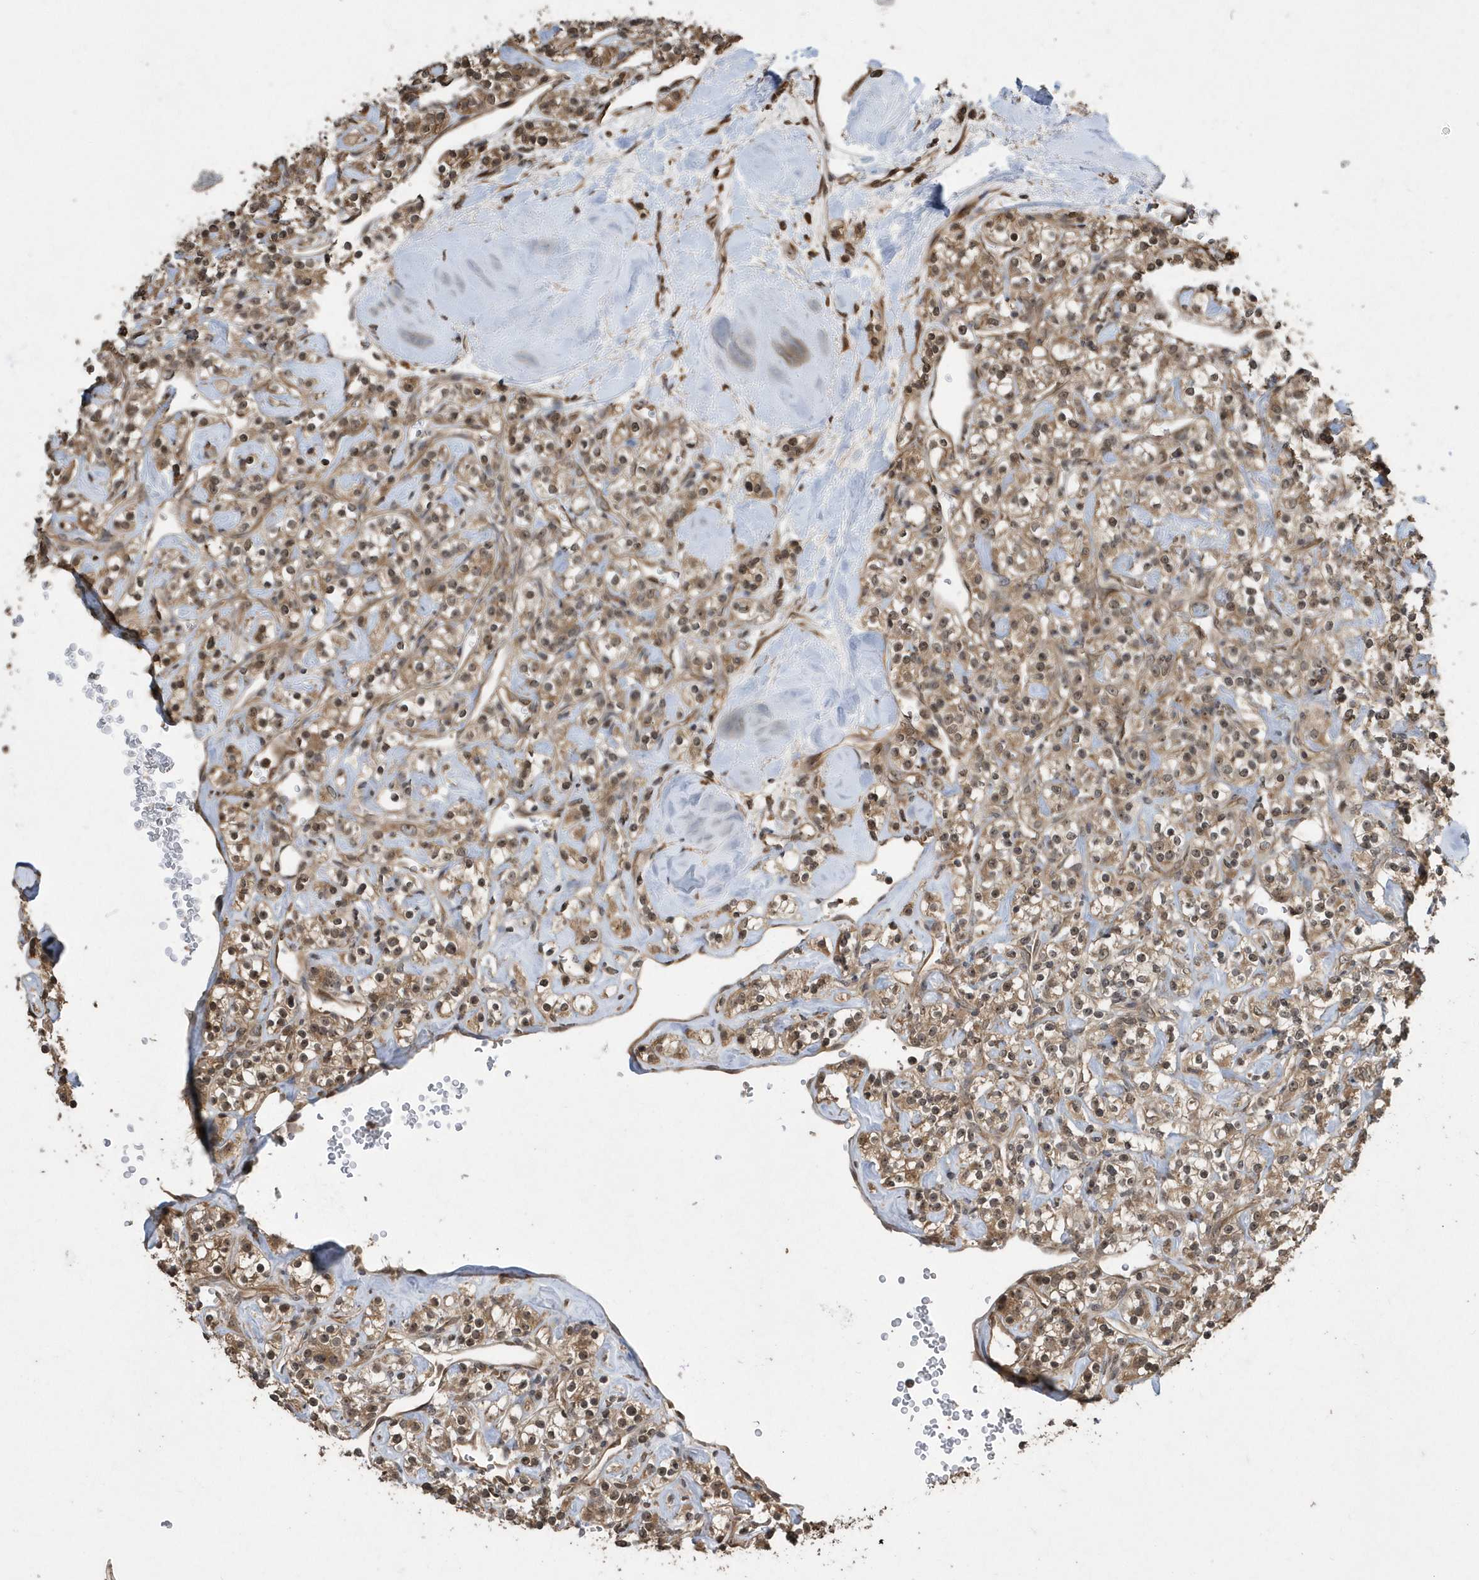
{"staining": {"intensity": "moderate", "quantity": ">75%", "location": "cytoplasmic/membranous"}, "tissue": "renal cancer", "cell_type": "Tumor cells", "image_type": "cancer", "snomed": [{"axis": "morphology", "description": "Adenocarcinoma, NOS"}, {"axis": "topography", "description": "Kidney"}], "caption": "Tumor cells reveal moderate cytoplasmic/membranous staining in approximately >75% of cells in renal cancer.", "gene": "WASHC5", "patient": {"sex": "male", "age": 77}}